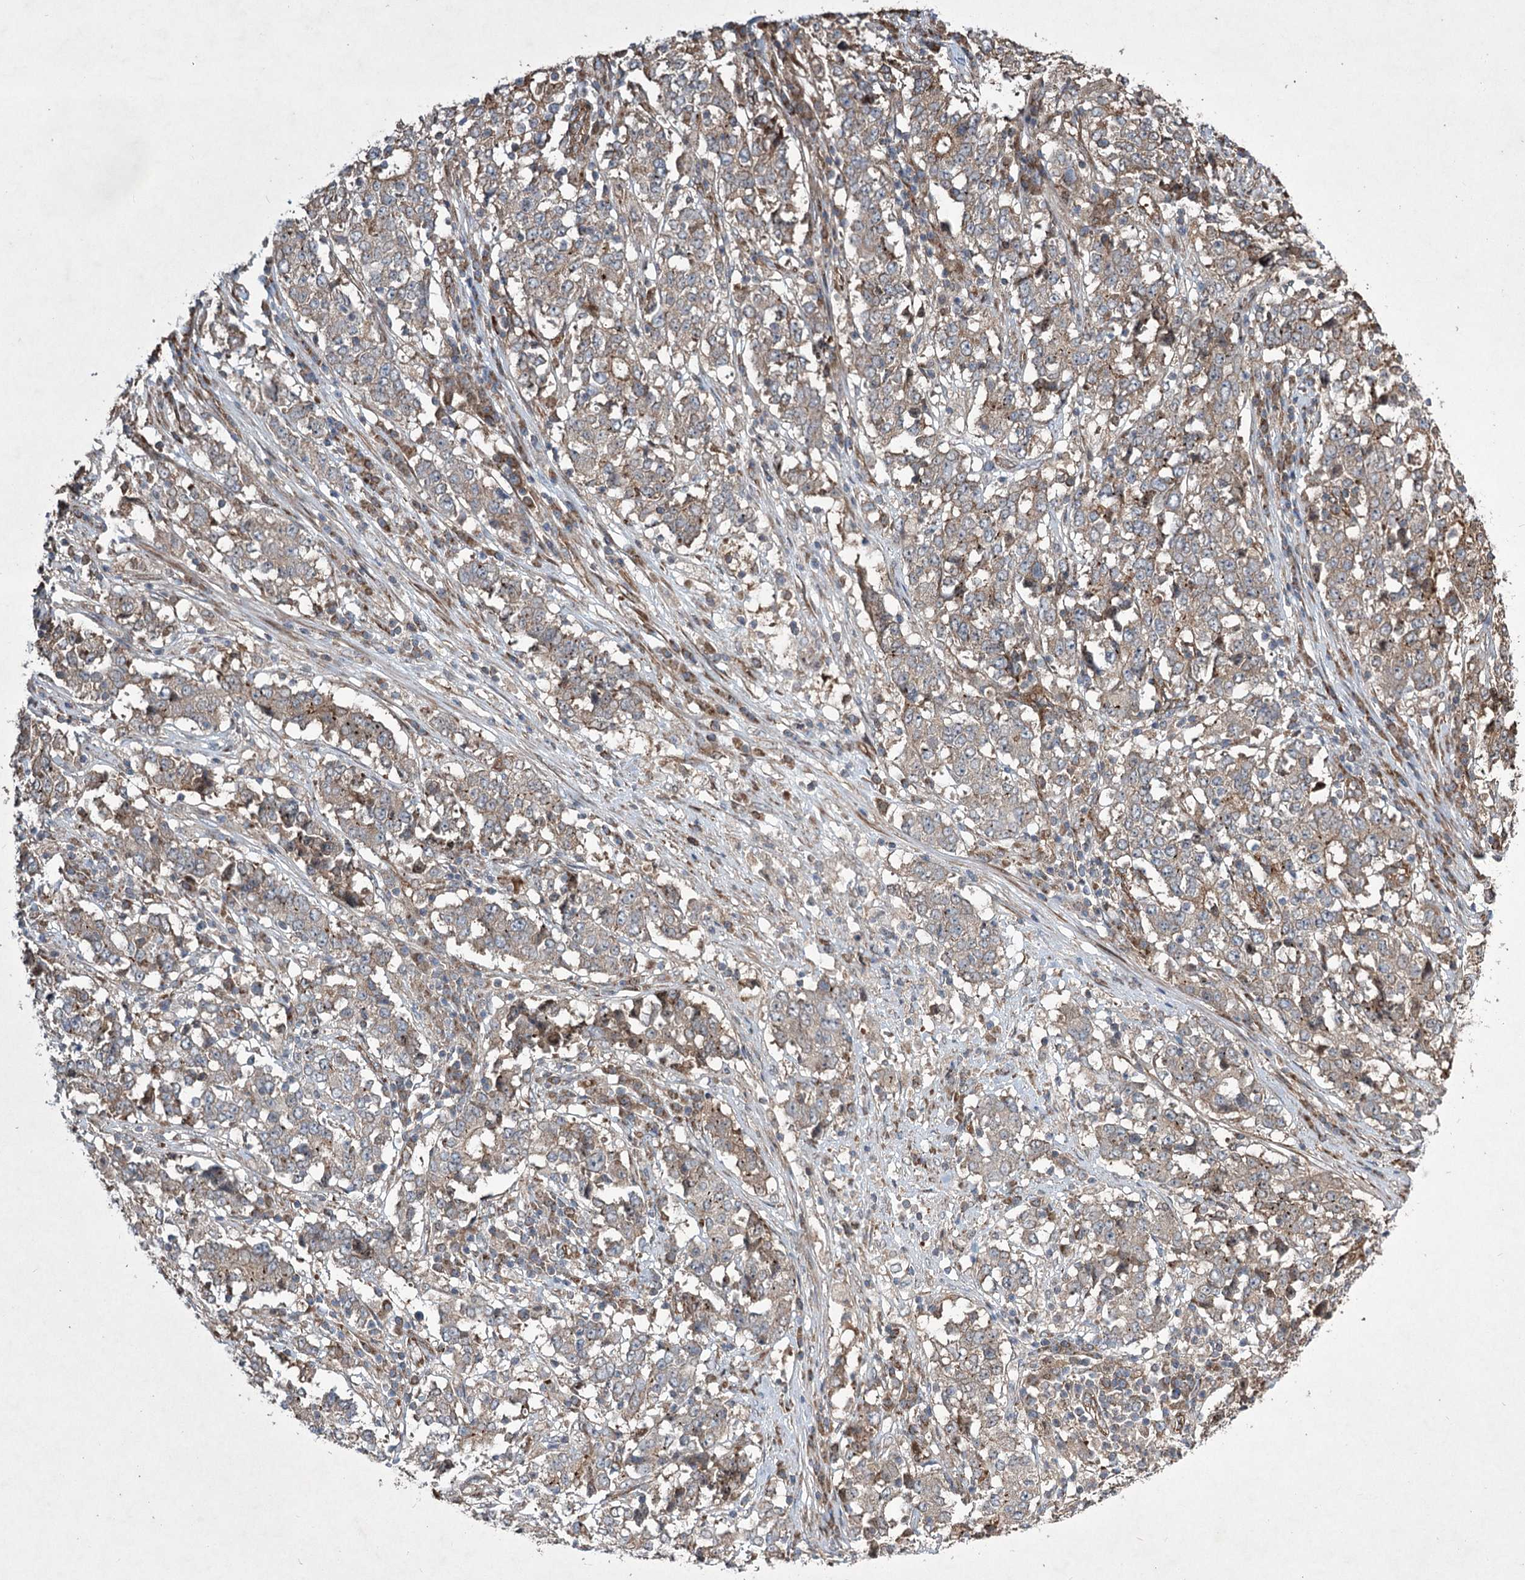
{"staining": {"intensity": "weak", "quantity": "<25%", "location": "cytoplasmic/membranous"}, "tissue": "stomach cancer", "cell_type": "Tumor cells", "image_type": "cancer", "snomed": [{"axis": "morphology", "description": "Adenocarcinoma, NOS"}, {"axis": "topography", "description": "Stomach"}], "caption": "There is no significant expression in tumor cells of stomach adenocarcinoma.", "gene": "SERINC5", "patient": {"sex": "male", "age": 59}}